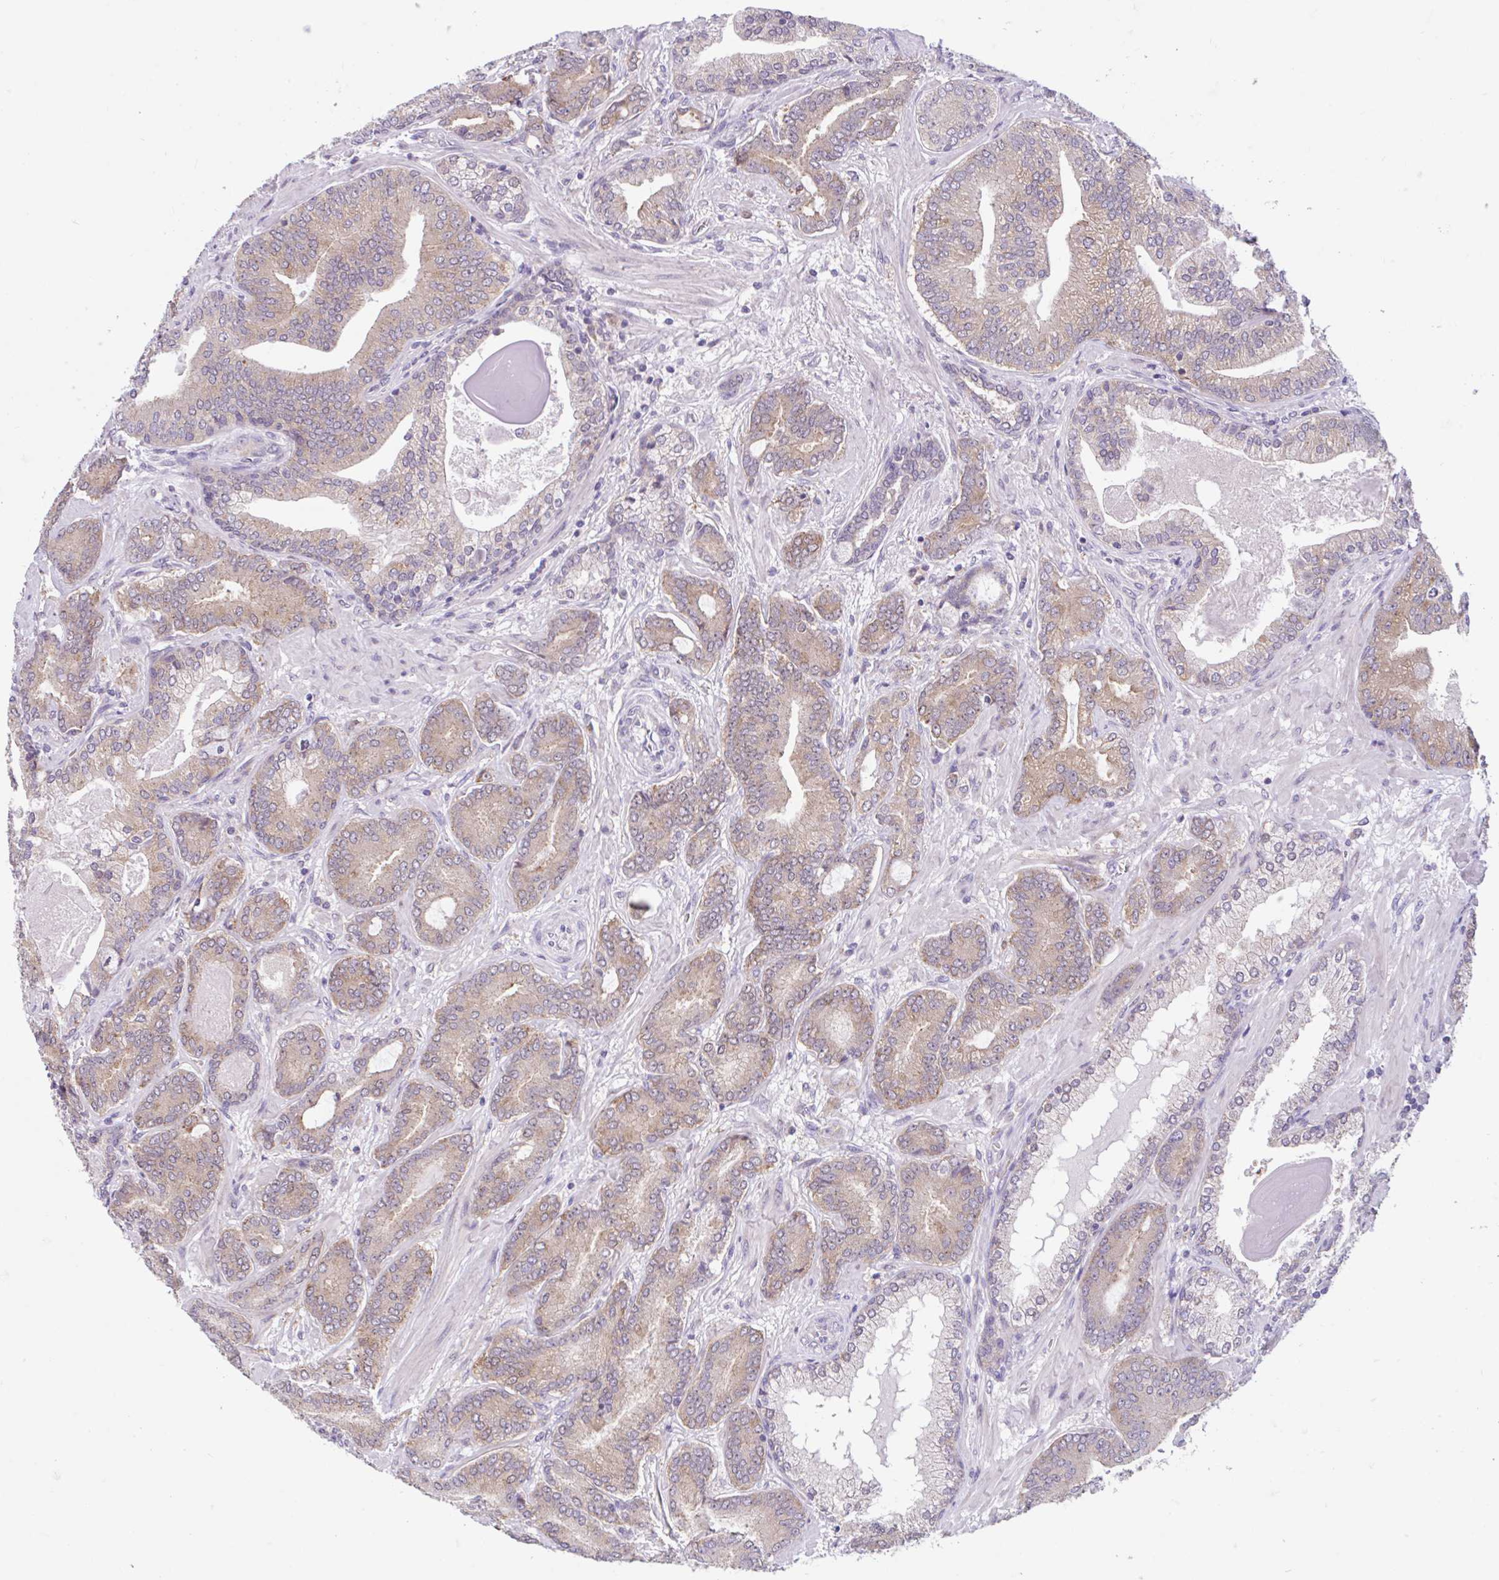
{"staining": {"intensity": "moderate", "quantity": "25%-75%", "location": "cytoplasmic/membranous"}, "tissue": "prostate cancer", "cell_type": "Tumor cells", "image_type": "cancer", "snomed": [{"axis": "morphology", "description": "Adenocarcinoma, High grade"}, {"axis": "topography", "description": "Prostate"}], "caption": "An image showing moderate cytoplasmic/membranous positivity in approximately 25%-75% of tumor cells in prostate cancer (high-grade adenocarcinoma), as visualized by brown immunohistochemical staining.", "gene": "RALBP1", "patient": {"sex": "male", "age": 62}}